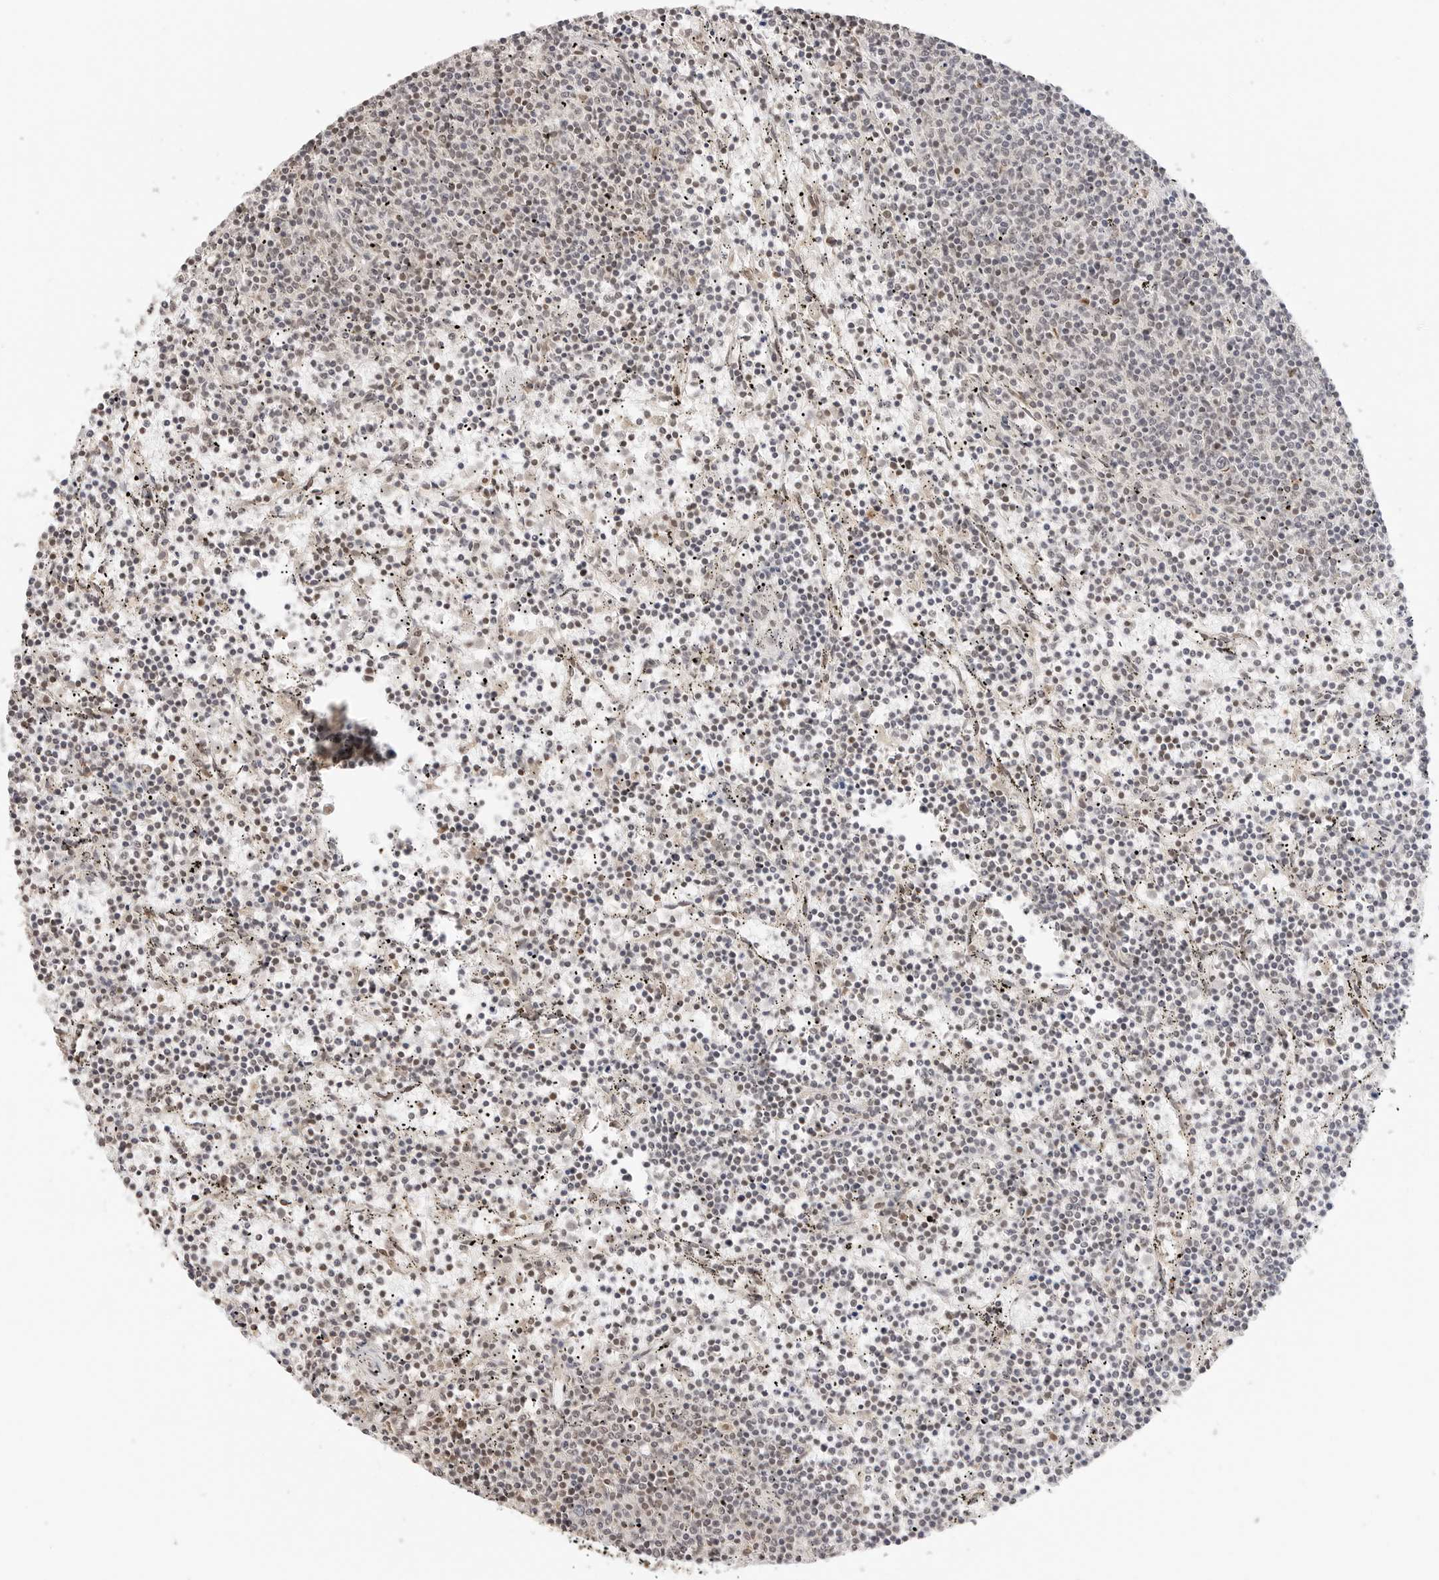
{"staining": {"intensity": "negative", "quantity": "none", "location": "none"}, "tissue": "lymphoma", "cell_type": "Tumor cells", "image_type": "cancer", "snomed": [{"axis": "morphology", "description": "Malignant lymphoma, non-Hodgkin's type, Low grade"}, {"axis": "topography", "description": "Spleen"}], "caption": "Lymphoma was stained to show a protein in brown. There is no significant positivity in tumor cells.", "gene": "POLH", "patient": {"sex": "female", "age": 50}}